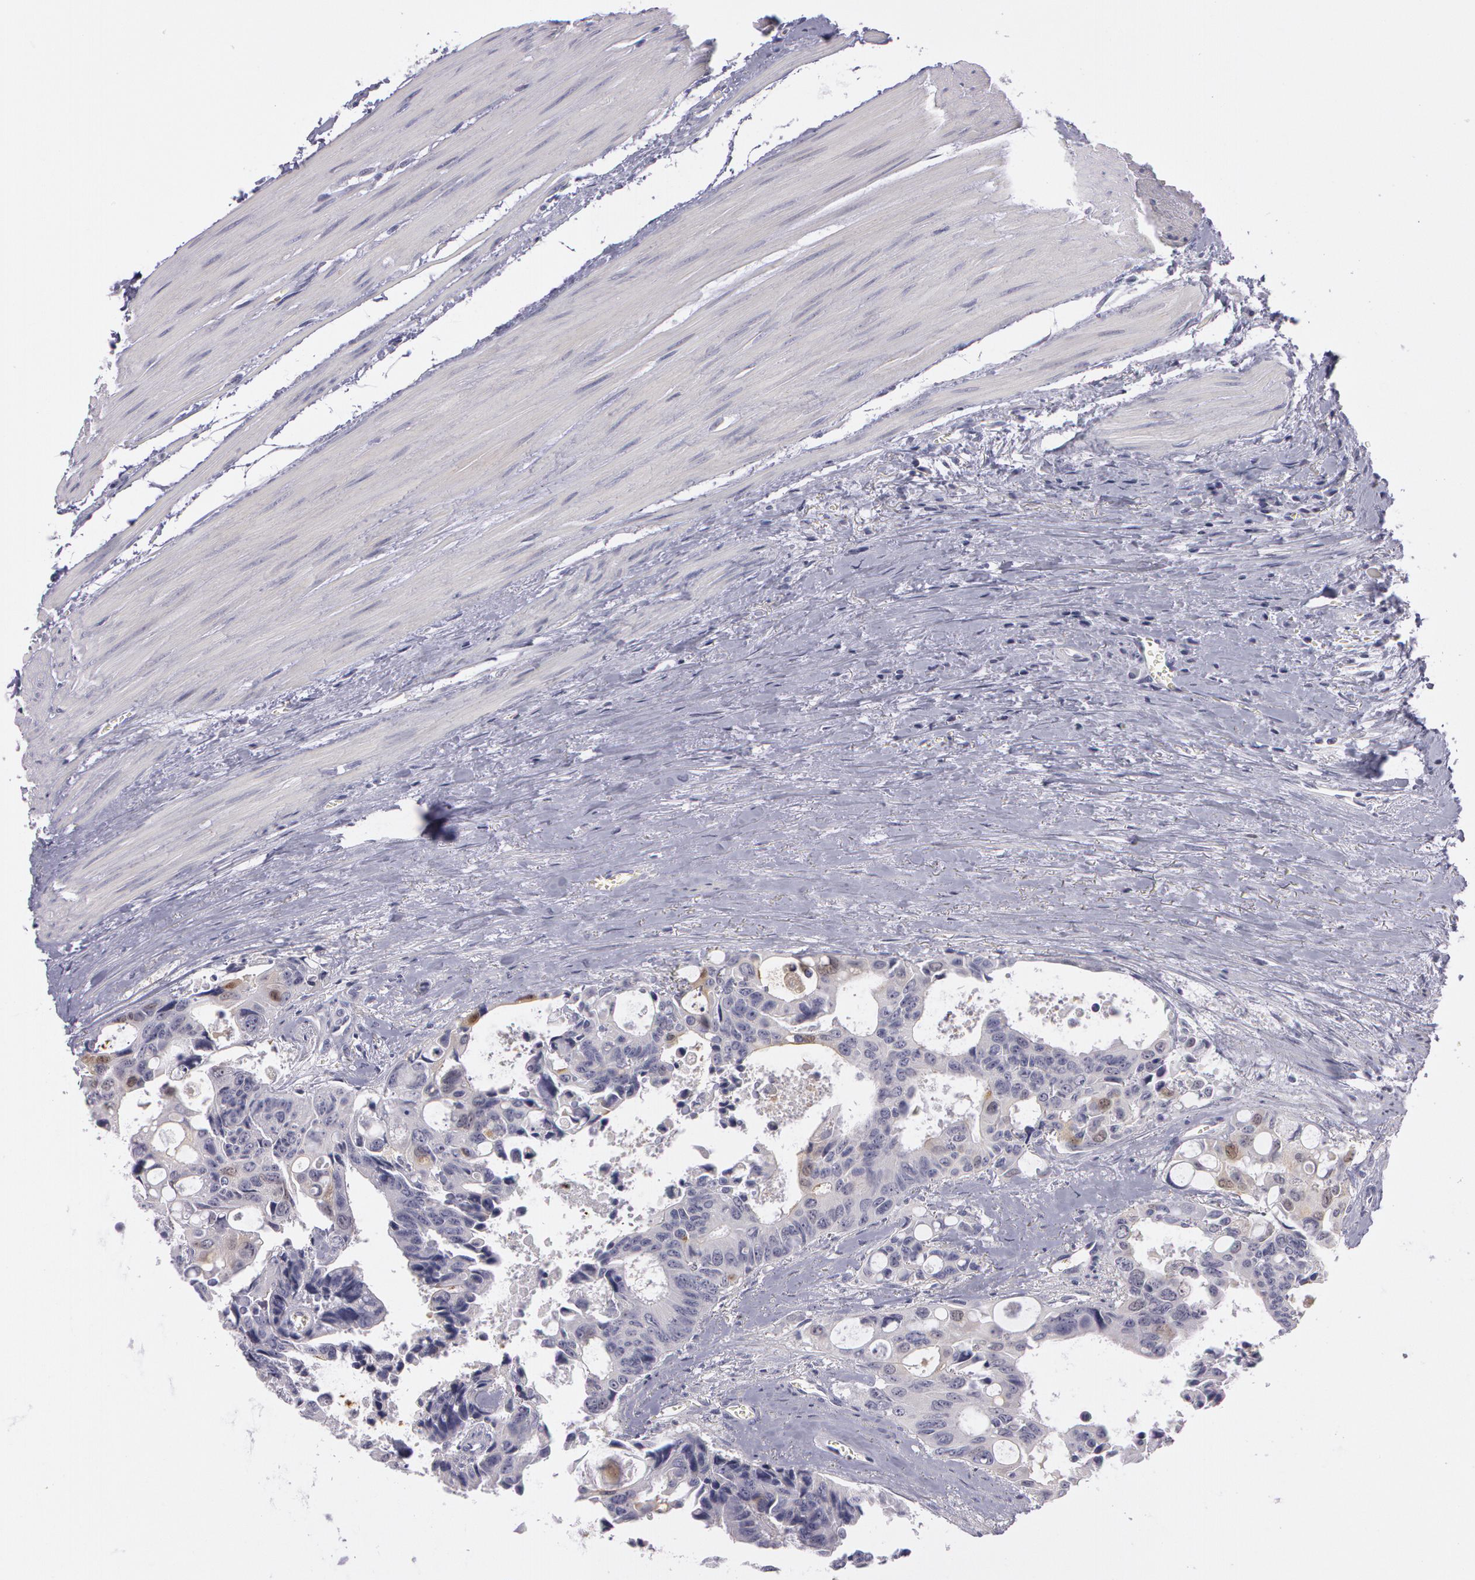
{"staining": {"intensity": "negative", "quantity": "none", "location": "none"}, "tissue": "colorectal cancer", "cell_type": "Tumor cells", "image_type": "cancer", "snomed": [{"axis": "morphology", "description": "Adenocarcinoma, NOS"}, {"axis": "topography", "description": "Rectum"}], "caption": "The IHC image has no significant staining in tumor cells of colorectal cancer (adenocarcinoma) tissue.", "gene": "IL1RN", "patient": {"sex": "male", "age": 76}}